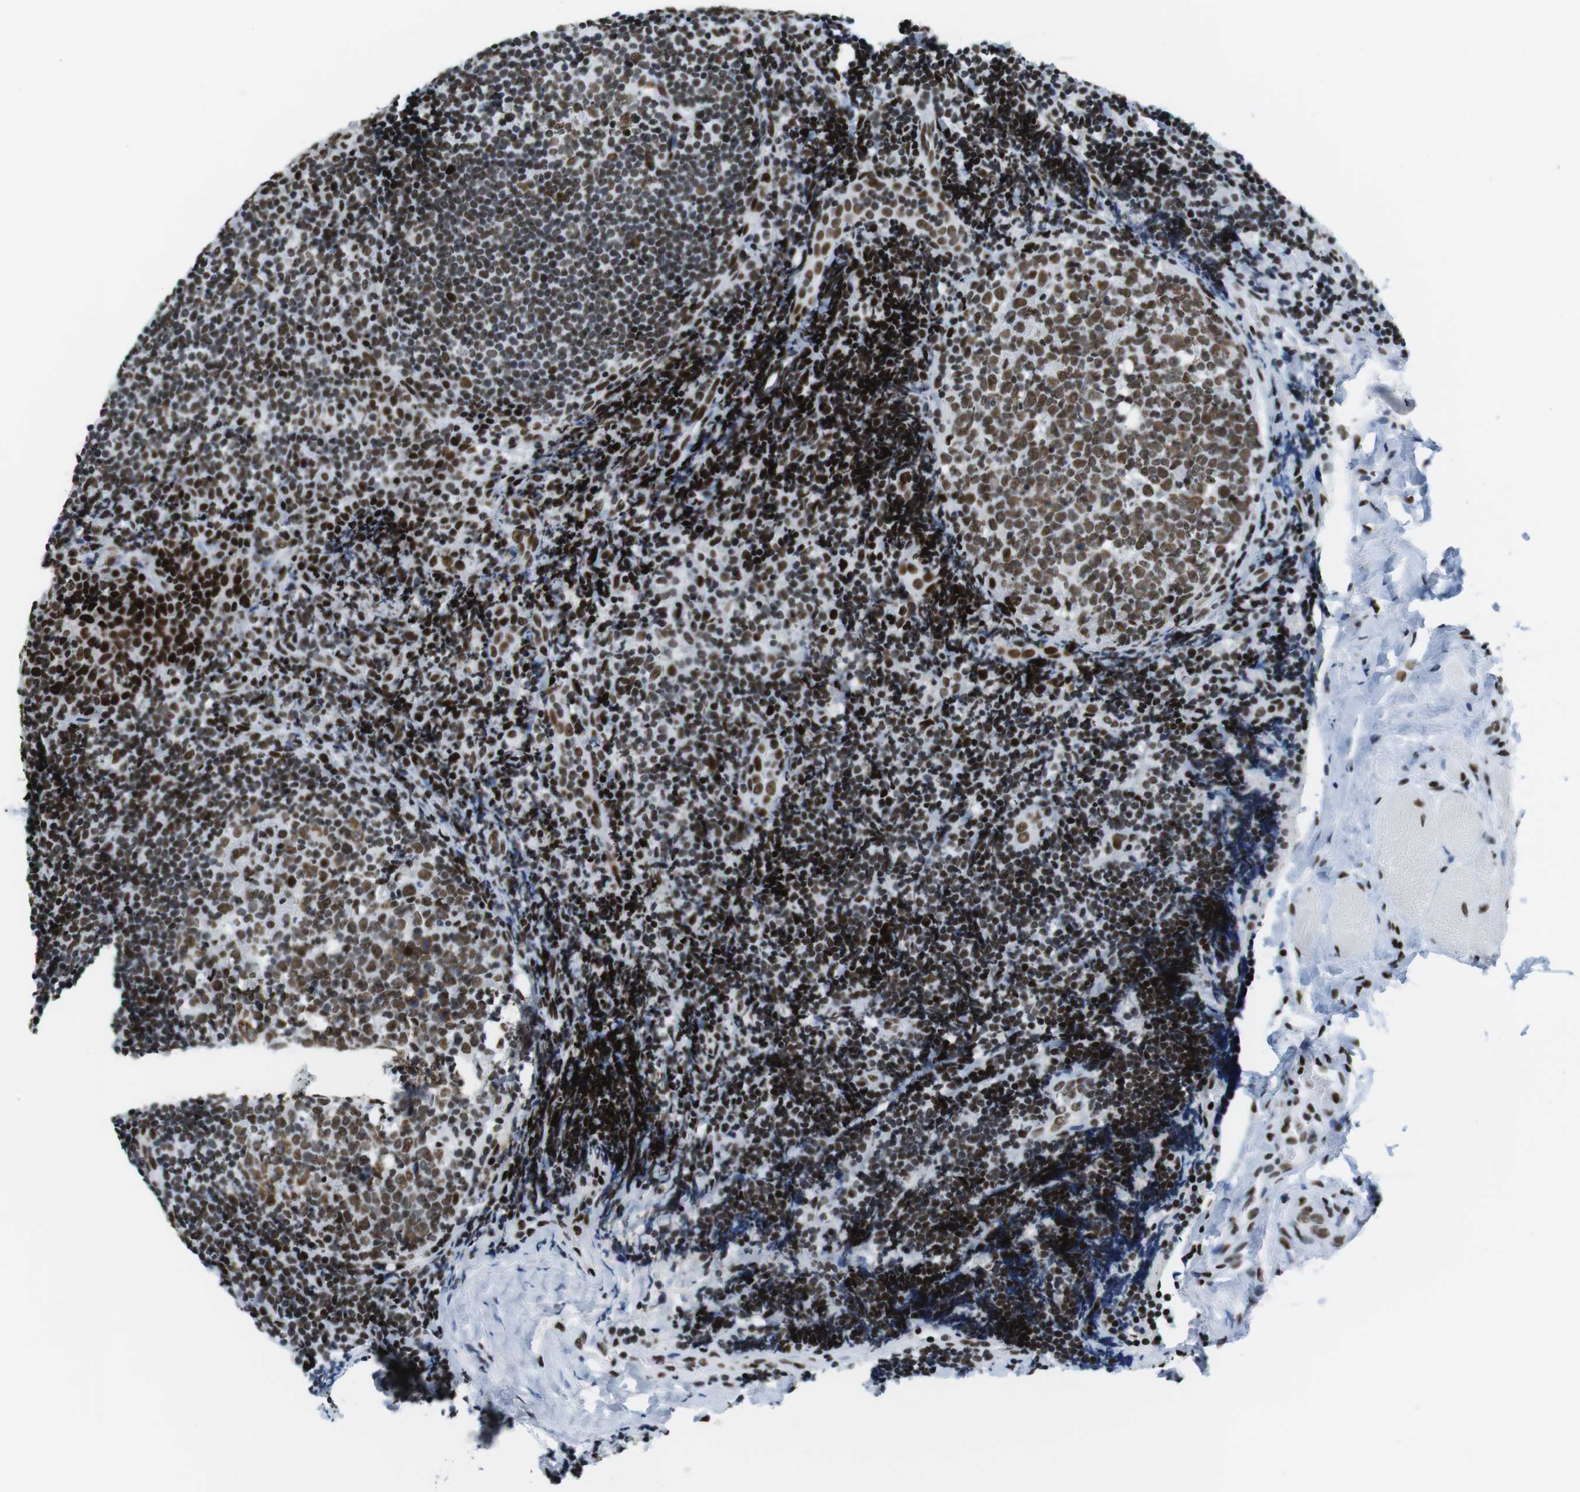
{"staining": {"intensity": "moderate", "quantity": ">75%", "location": "nuclear"}, "tissue": "tonsil", "cell_type": "Germinal center cells", "image_type": "normal", "snomed": [{"axis": "morphology", "description": "Normal tissue, NOS"}, {"axis": "topography", "description": "Tonsil"}], "caption": "Germinal center cells exhibit medium levels of moderate nuclear staining in about >75% of cells in normal tonsil.", "gene": "CITED2", "patient": {"sex": "male", "age": 31}}